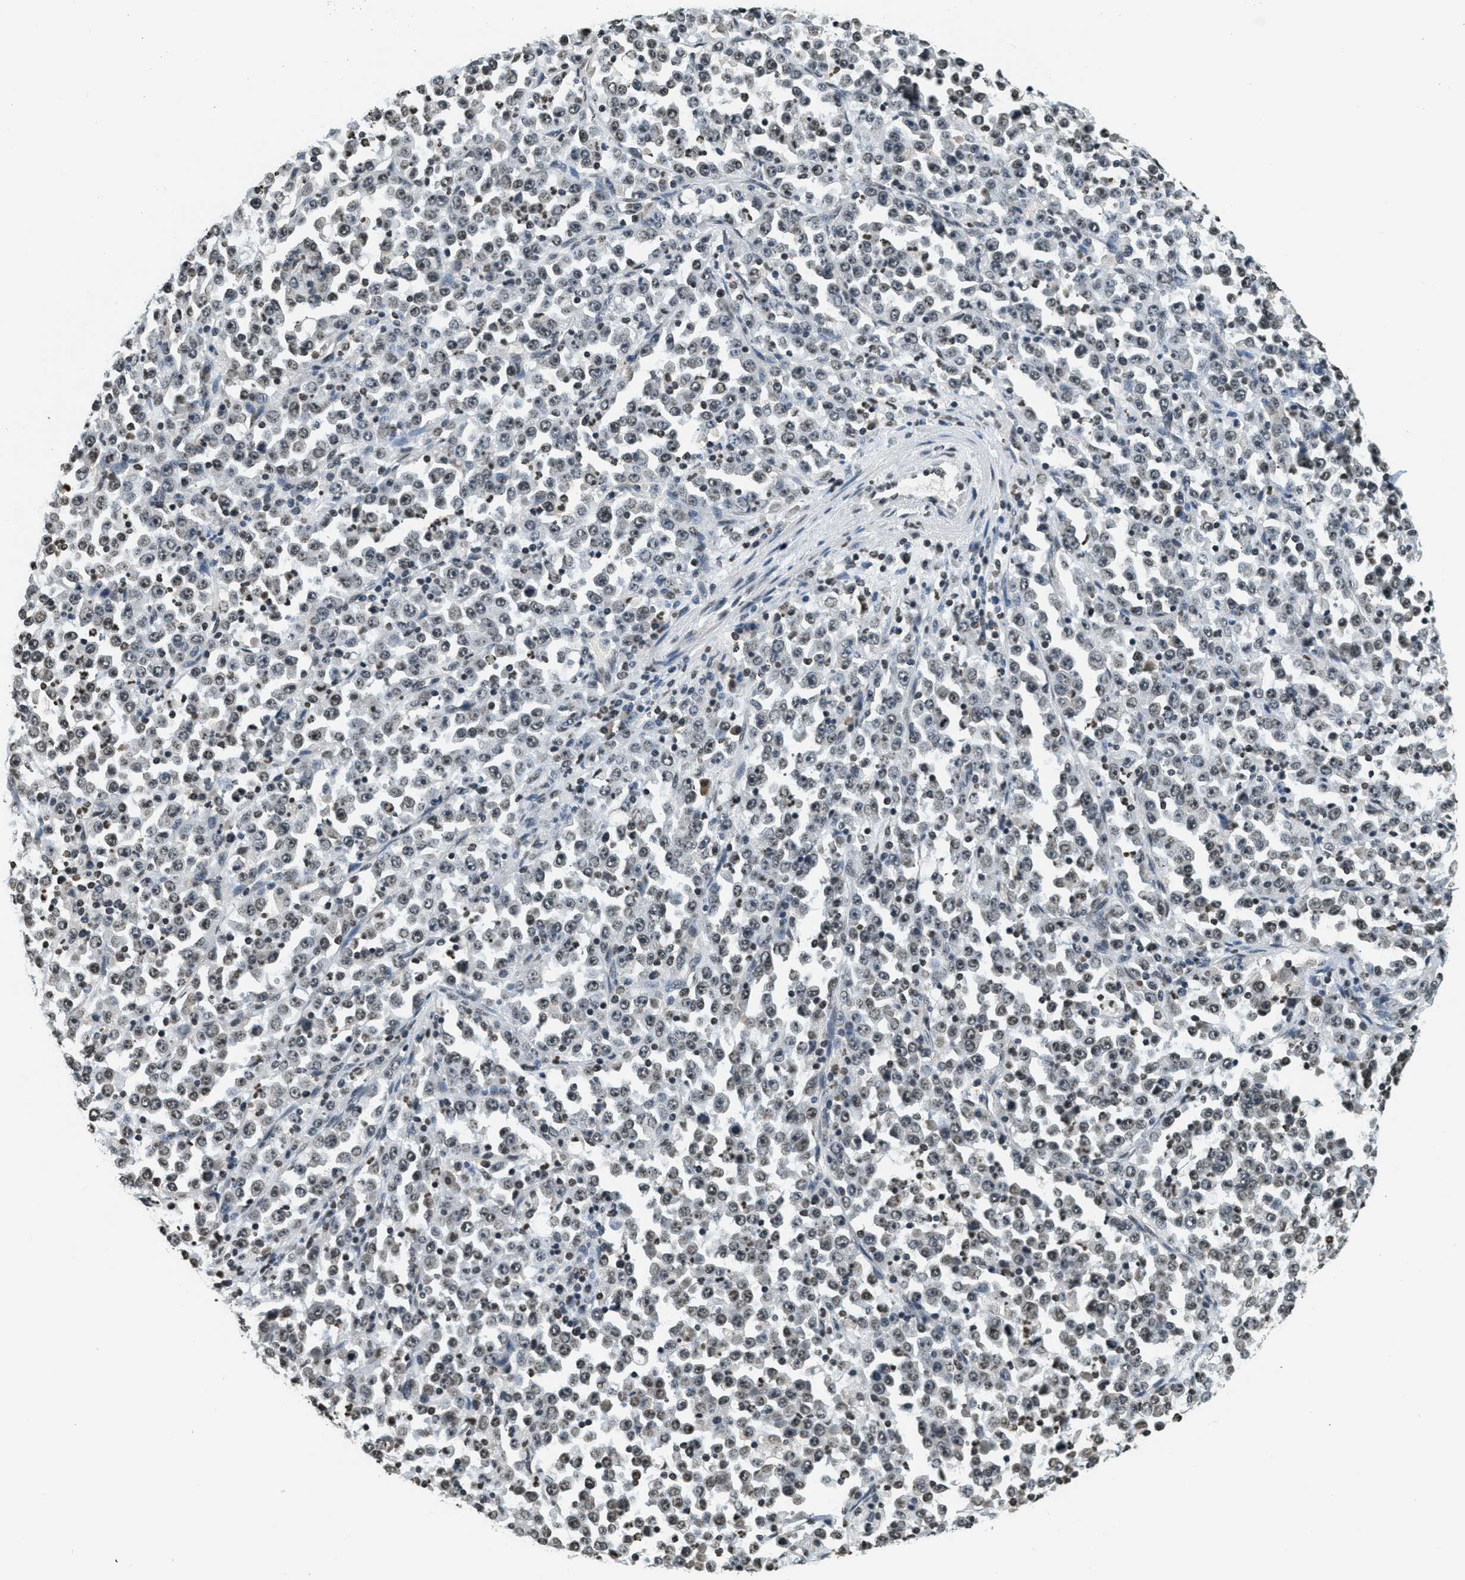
{"staining": {"intensity": "moderate", "quantity": ">75%", "location": "nuclear"}, "tissue": "stomach cancer", "cell_type": "Tumor cells", "image_type": "cancer", "snomed": [{"axis": "morphology", "description": "Normal tissue, NOS"}, {"axis": "morphology", "description": "Adenocarcinoma, NOS"}, {"axis": "topography", "description": "Stomach, upper"}, {"axis": "topography", "description": "Stomach"}], "caption": "Approximately >75% of tumor cells in human stomach adenocarcinoma show moderate nuclear protein expression as visualized by brown immunohistochemical staining.", "gene": "LDB2", "patient": {"sex": "male", "age": 59}}